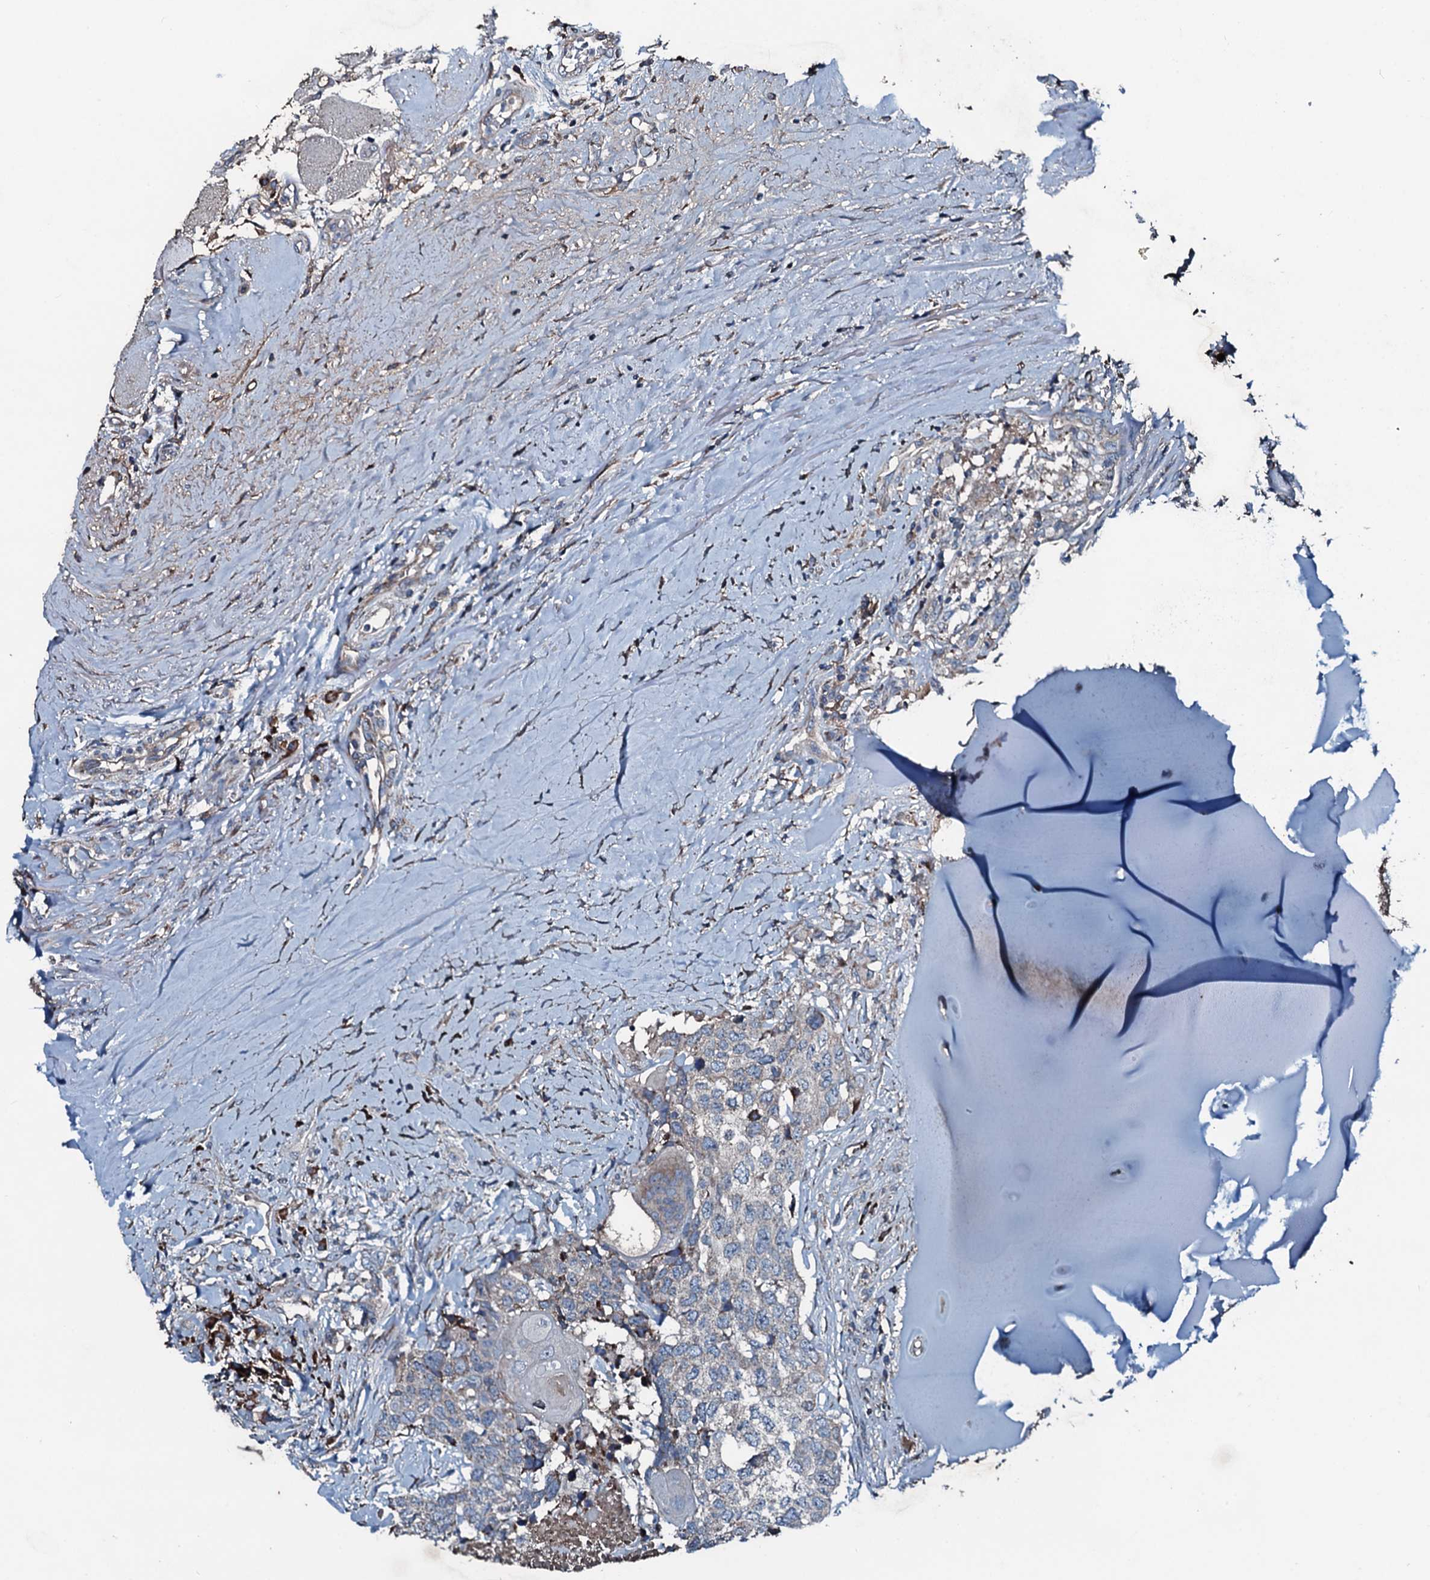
{"staining": {"intensity": "weak", "quantity": "25%-75%", "location": "cytoplasmic/membranous"}, "tissue": "head and neck cancer", "cell_type": "Tumor cells", "image_type": "cancer", "snomed": [{"axis": "morphology", "description": "Squamous cell carcinoma, NOS"}, {"axis": "topography", "description": "Head-Neck"}], "caption": "A high-resolution micrograph shows immunohistochemistry staining of squamous cell carcinoma (head and neck), which reveals weak cytoplasmic/membranous positivity in about 25%-75% of tumor cells.", "gene": "ACSS3", "patient": {"sex": "male", "age": 66}}